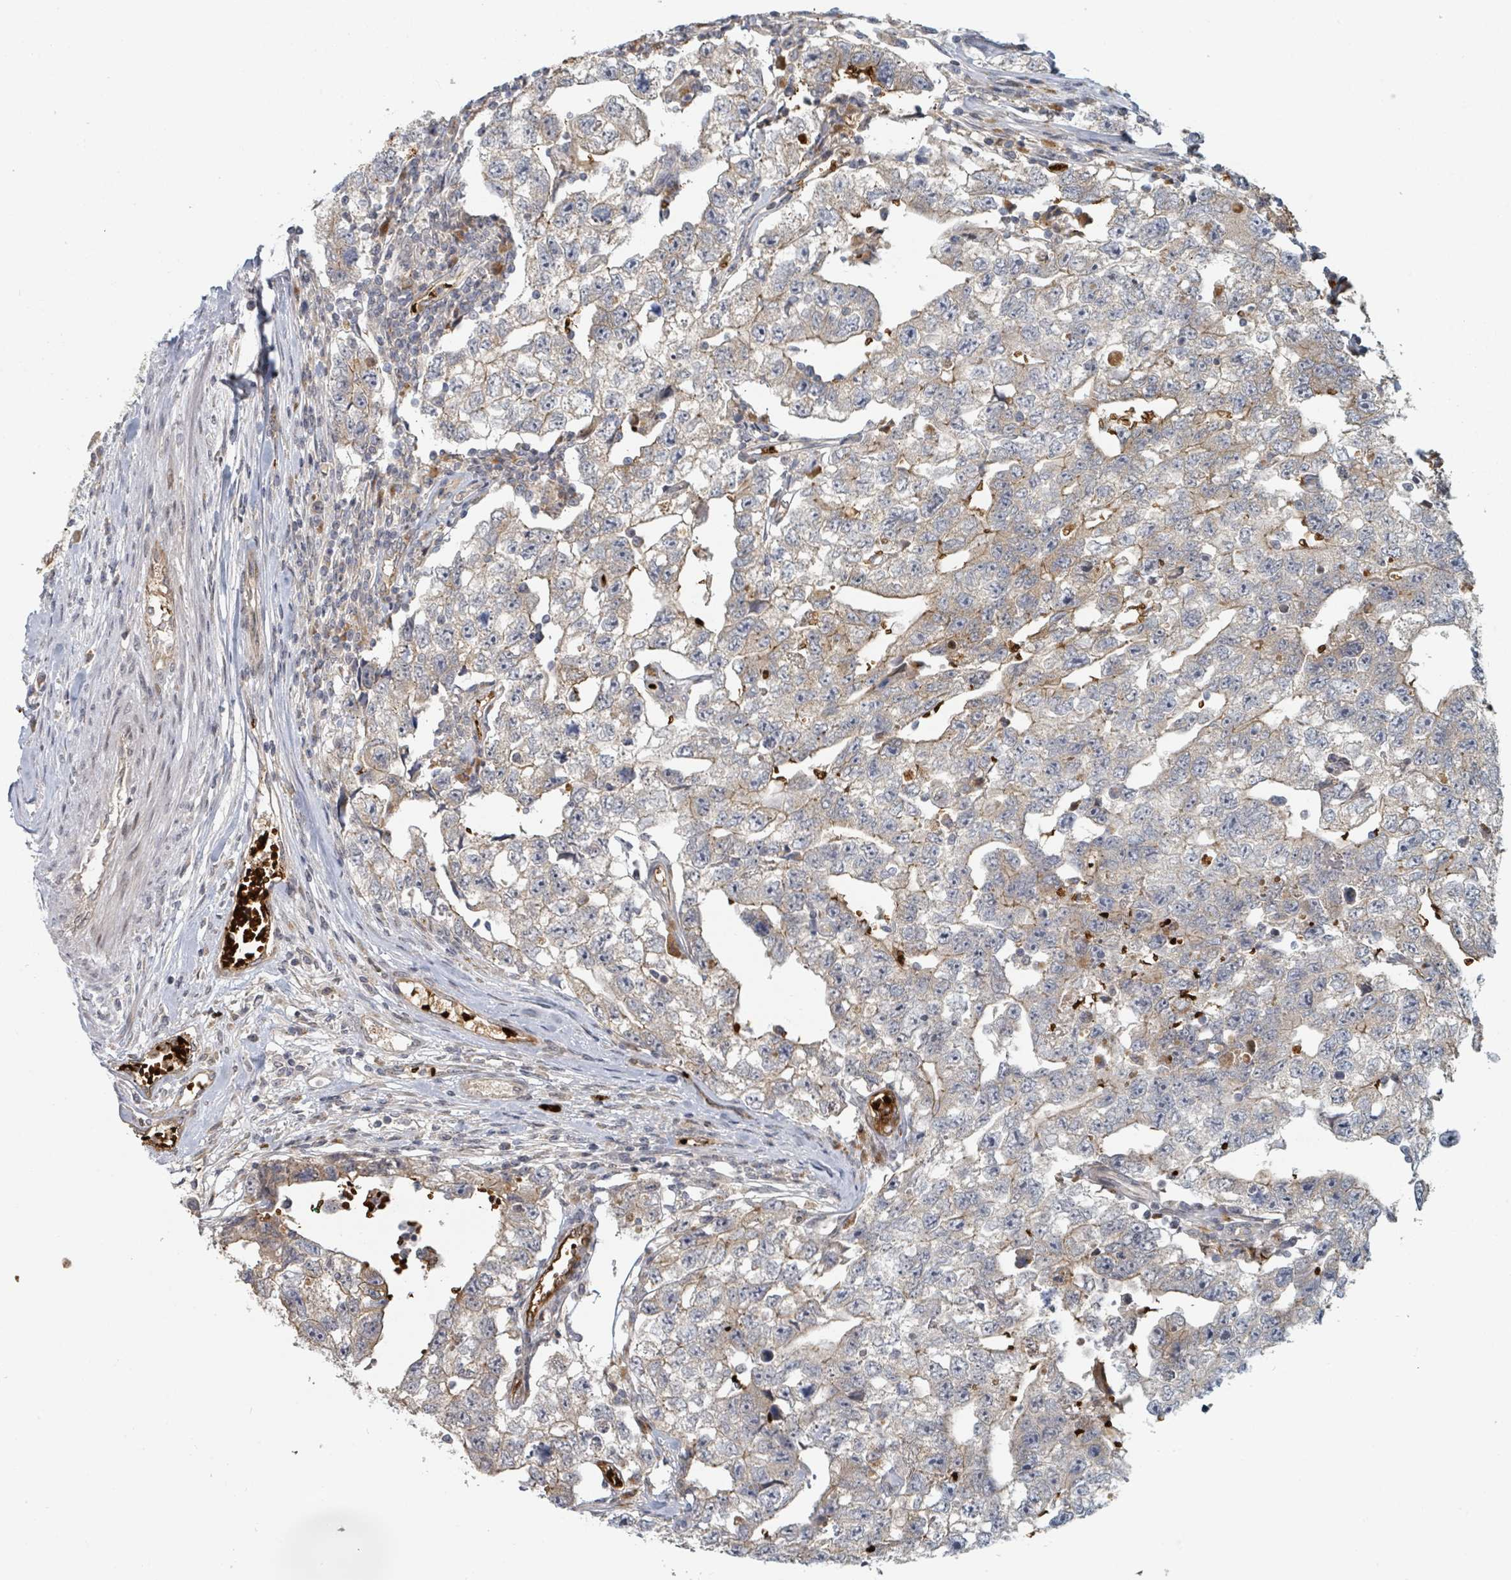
{"staining": {"intensity": "negative", "quantity": "none", "location": "none"}, "tissue": "testis cancer", "cell_type": "Tumor cells", "image_type": "cancer", "snomed": [{"axis": "morphology", "description": "Carcinoma, Embryonal, NOS"}, {"axis": "topography", "description": "Testis"}], "caption": "Immunohistochemical staining of testis cancer (embryonal carcinoma) demonstrates no significant positivity in tumor cells.", "gene": "TRPC4AP", "patient": {"sex": "male", "age": 22}}